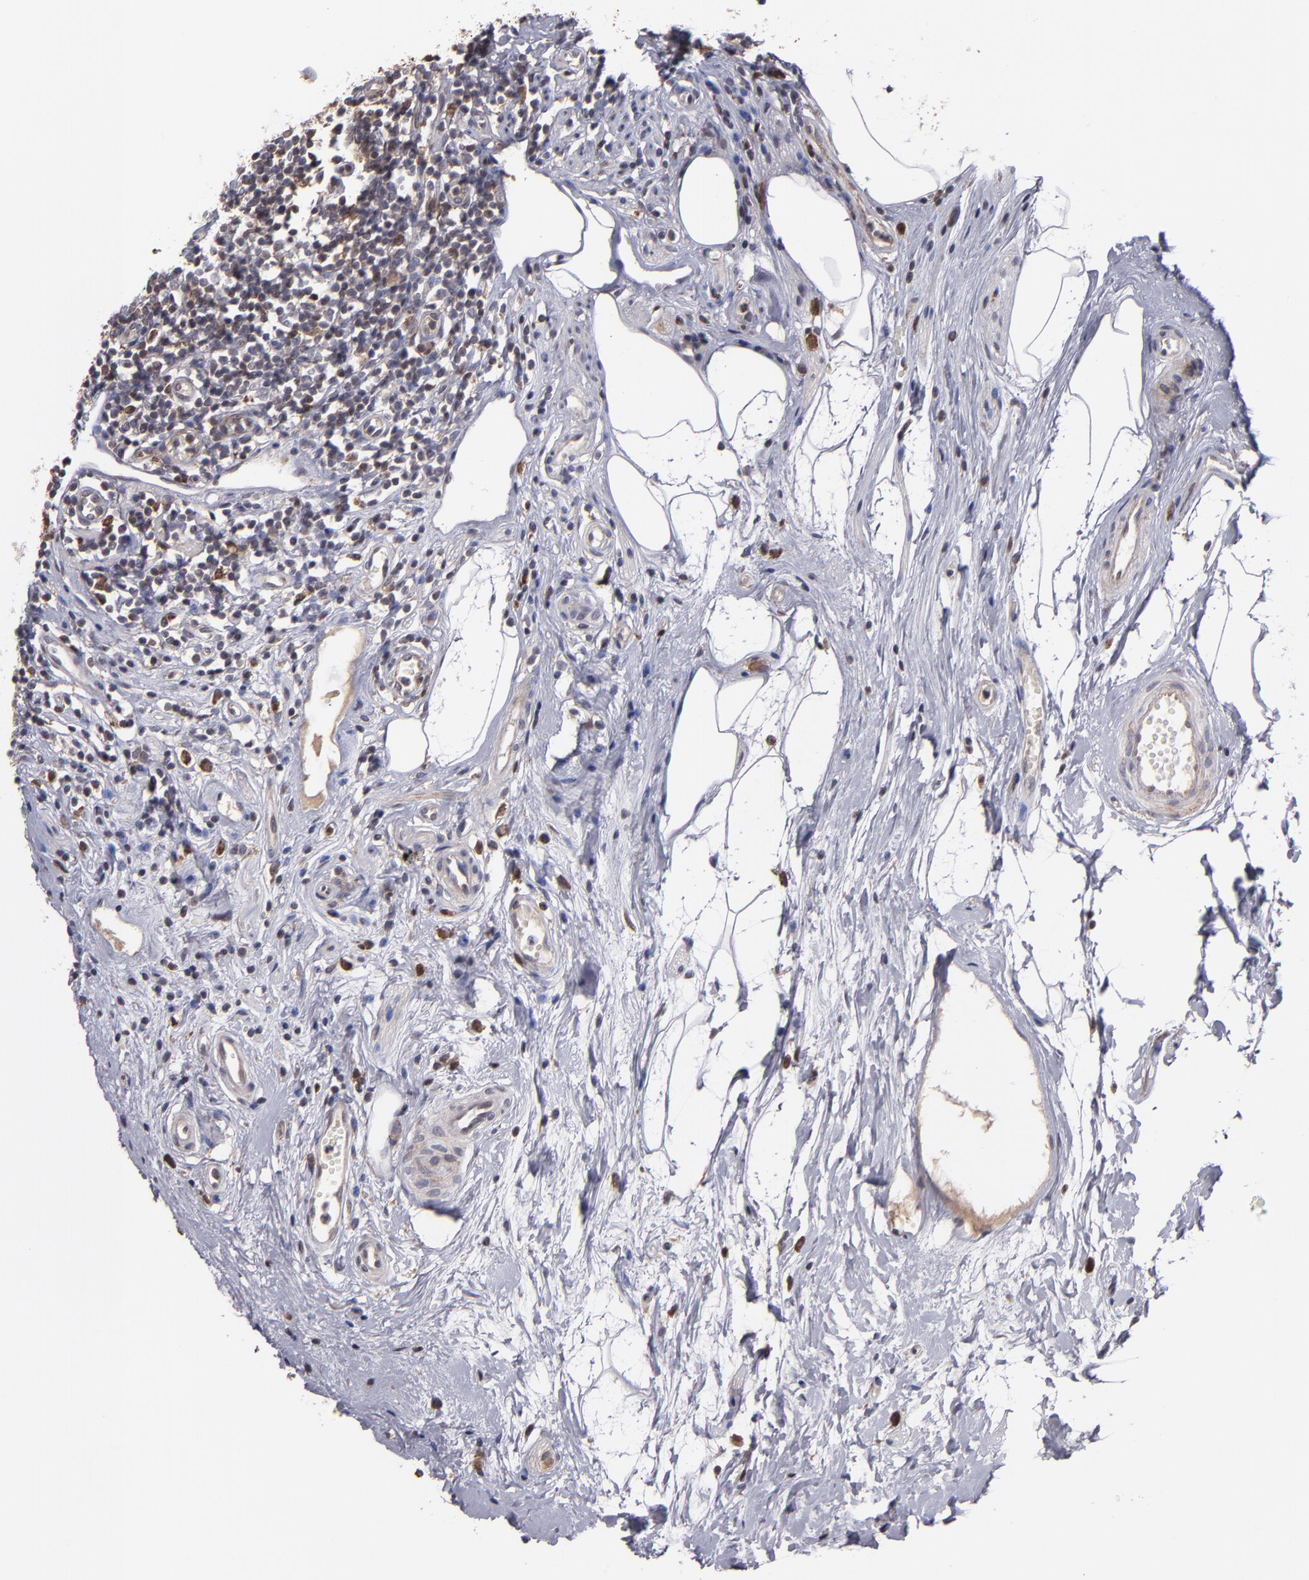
{"staining": {"intensity": "moderate", "quantity": ">75%", "location": "cytoplasmic/membranous"}, "tissue": "appendix", "cell_type": "Glandular cells", "image_type": "normal", "snomed": [{"axis": "morphology", "description": "Normal tissue, NOS"}, {"axis": "topography", "description": "Appendix"}], "caption": "Immunohistochemical staining of benign appendix displays >75% levels of moderate cytoplasmic/membranous protein staining in approximately >75% of glandular cells. (Stains: DAB (3,3'-diaminobenzidine) in brown, nuclei in blue, Microscopy: brightfield microscopy at high magnification).", "gene": "CASP1", "patient": {"sex": "male", "age": 38}}